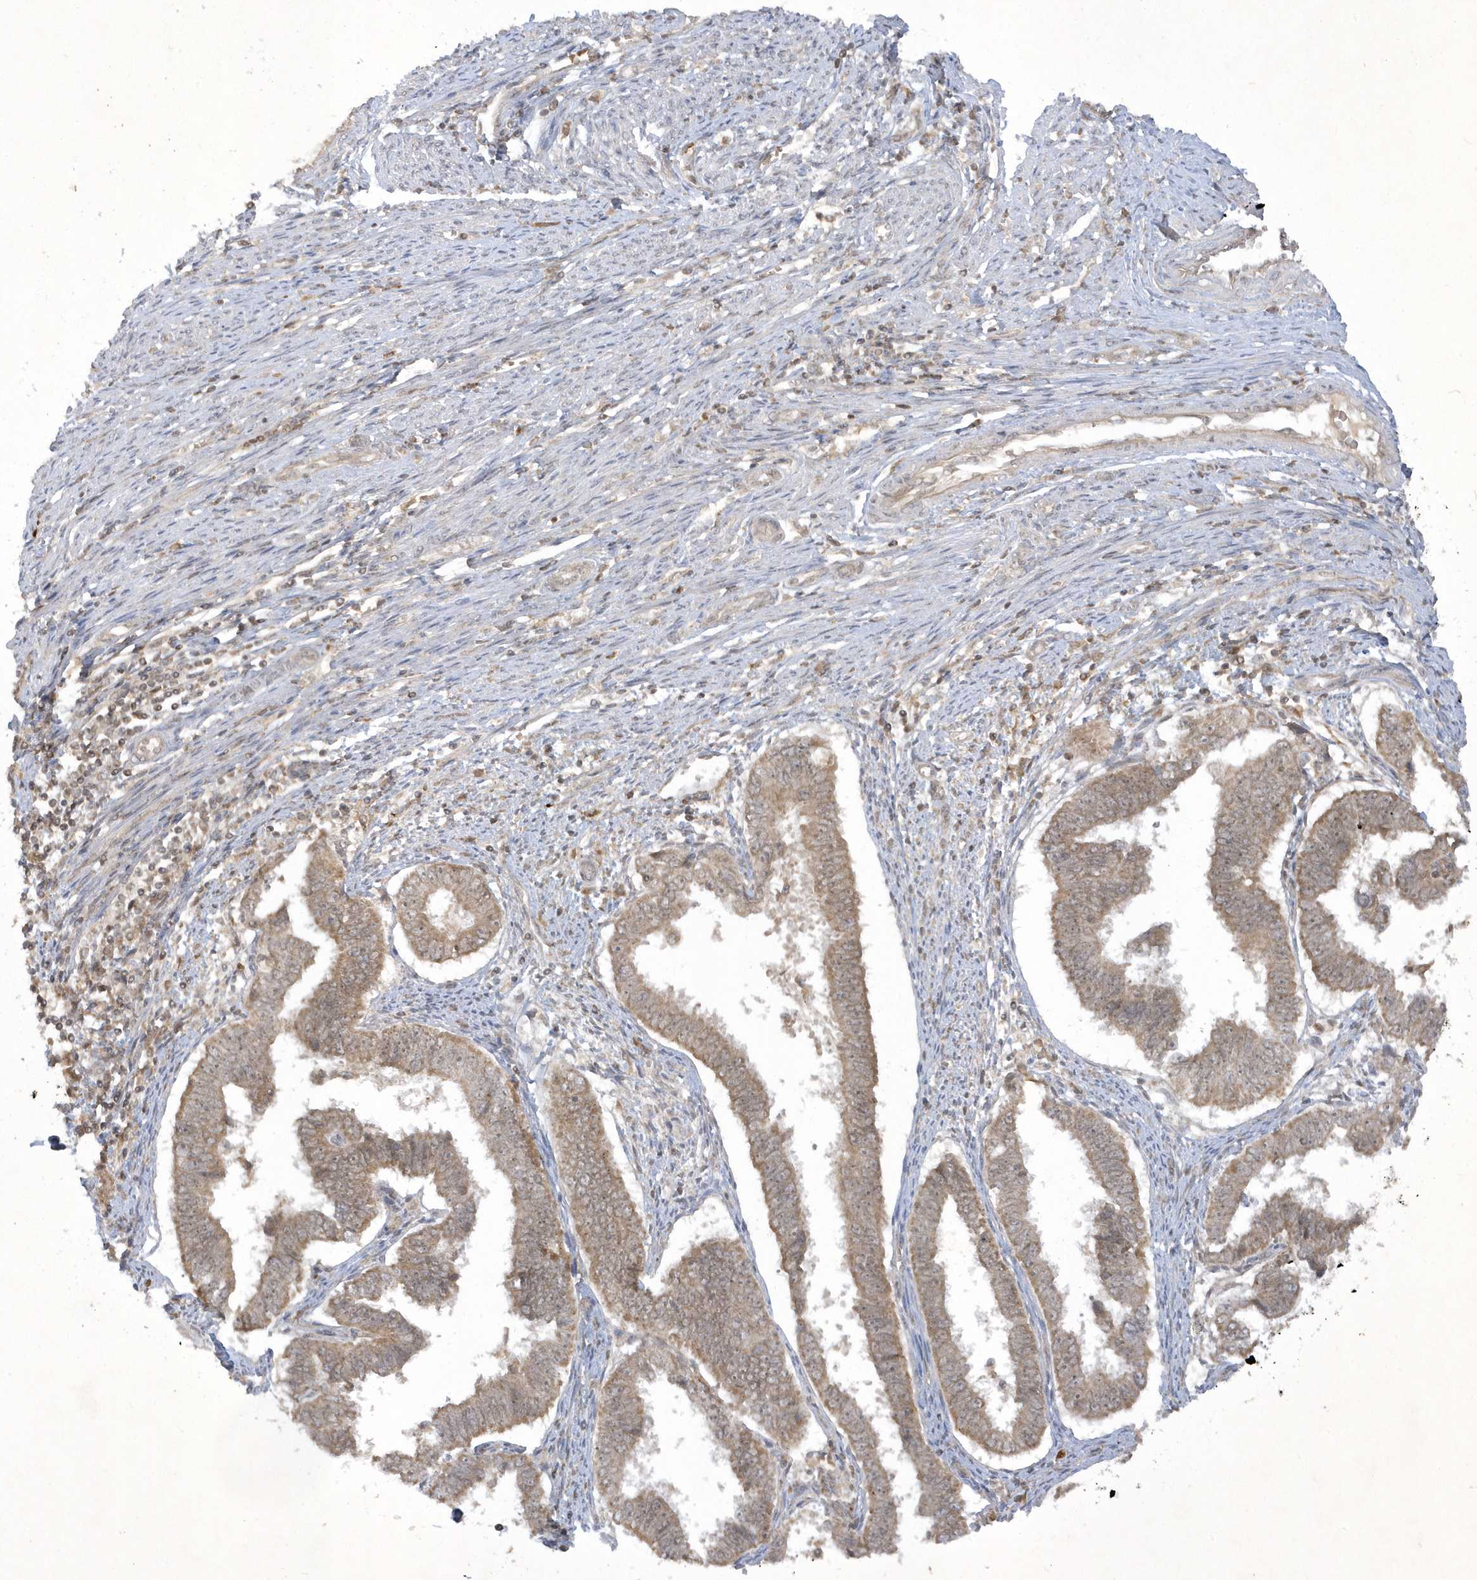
{"staining": {"intensity": "weak", "quantity": ">75%", "location": "cytoplasmic/membranous,nuclear"}, "tissue": "endometrial cancer", "cell_type": "Tumor cells", "image_type": "cancer", "snomed": [{"axis": "morphology", "description": "Adenocarcinoma, NOS"}, {"axis": "topography", "description": "Endometrium"}], "caption": "Immunohistochemical staining of human endometrial cancer displays low levels of weak cytoplasmic/membranous and nuclear expression in approximately >75% of tumor cells. Nuclei are stained in blue.", "gene": "ZNF213", "patient": {"sex": "female", "age": 75}}